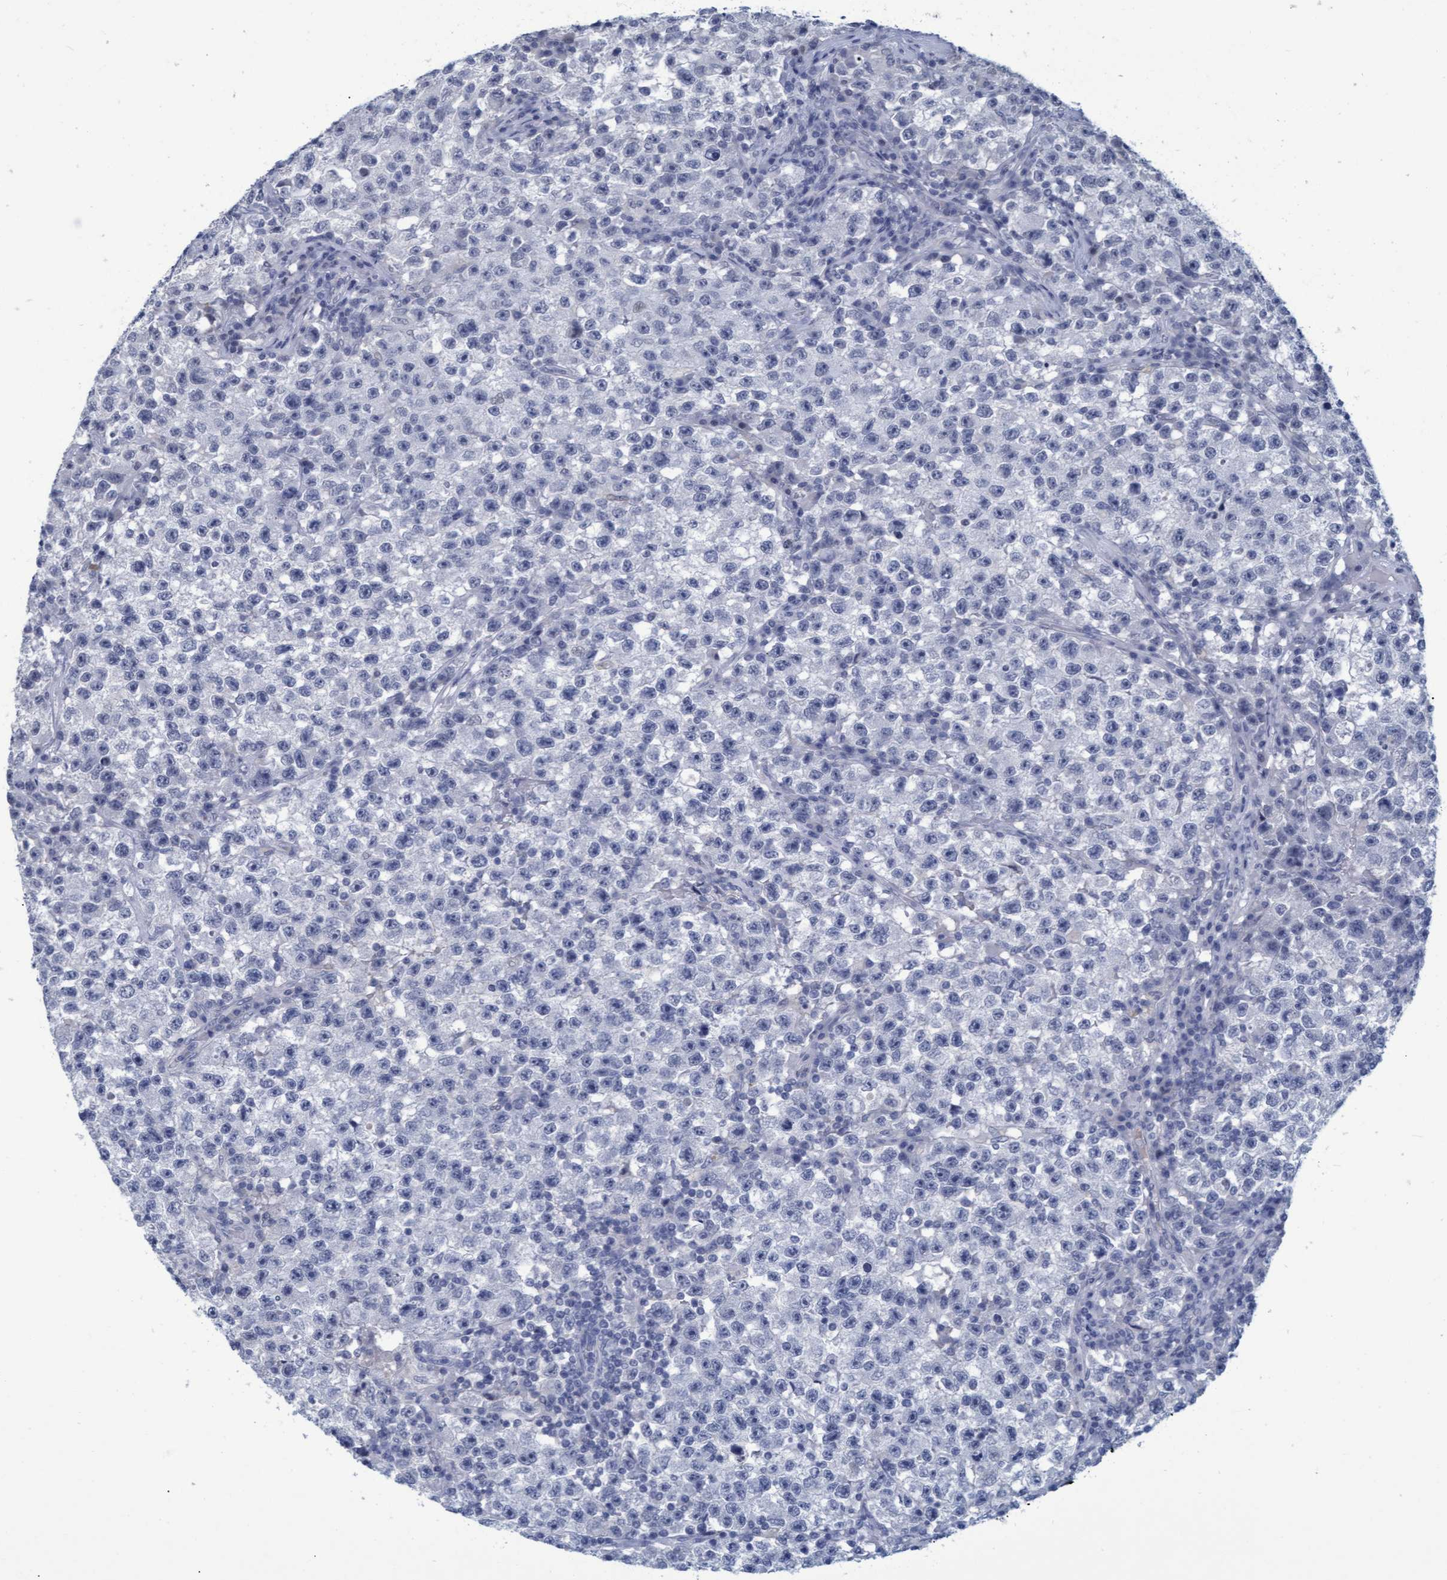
{"staining": {"intensity": "negative", "quantity": "none", "location": "none"}, "tissue": "testis cancer", "cell_type": "Tumor cells", "image_type": "cancer", "snomed": [{"axis": "morphology", "description": "Seminoma, NOS"}, {"axis": "topography", "description": "Testis"}], "caption": "Testis cancer (seminoma) was stained to show a protein in brown. There is no significant positivity in tumor cells. Brightfield microscopy of immunohistochemistry stained with DAB (brown) and hematoxylin (blue), captured at high magnification.", "gene": "PROCA1", "patient": {"sex": "male", "age": 22}}